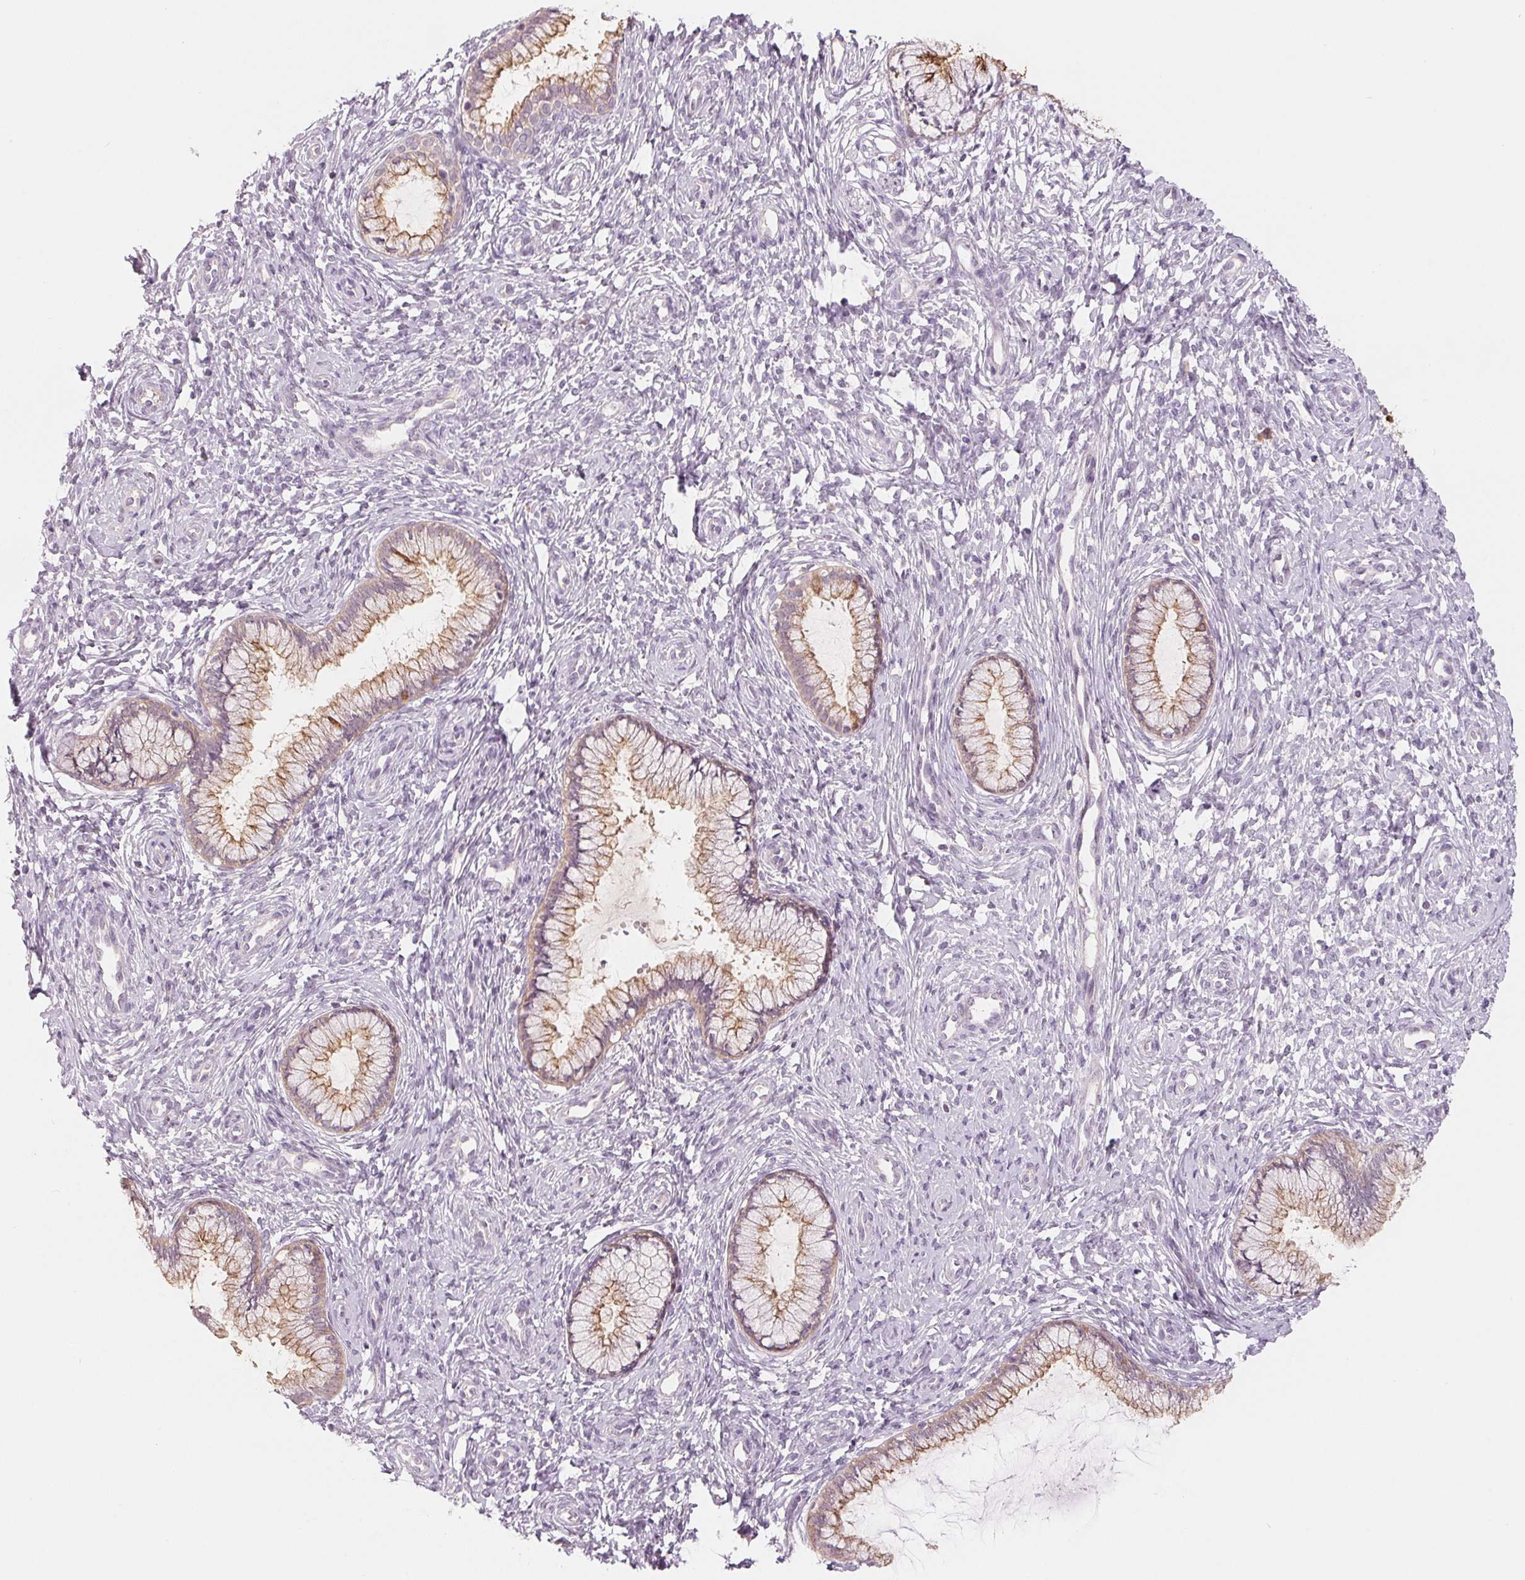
{"staining": {"intensity": "moderate", "quantity": "<25%", "location": "cytoplasmic/membranous"}, "tissue": "cervix", "cell_type": "Glandular cells", "image_type": "normal", "snomed": [{"axis": "morphology", "description": "Normal tissue, NOS"}, {"axis": "topography", "description": "Cervix"}], "caption": "Human cervix stained with a brown dye exhibits moderate cytoplasmic/membranous positive staining in approximately <25% of glandular cells.", "gene": "VTCN1", "patient": {"sex": "female", "age": 37}}